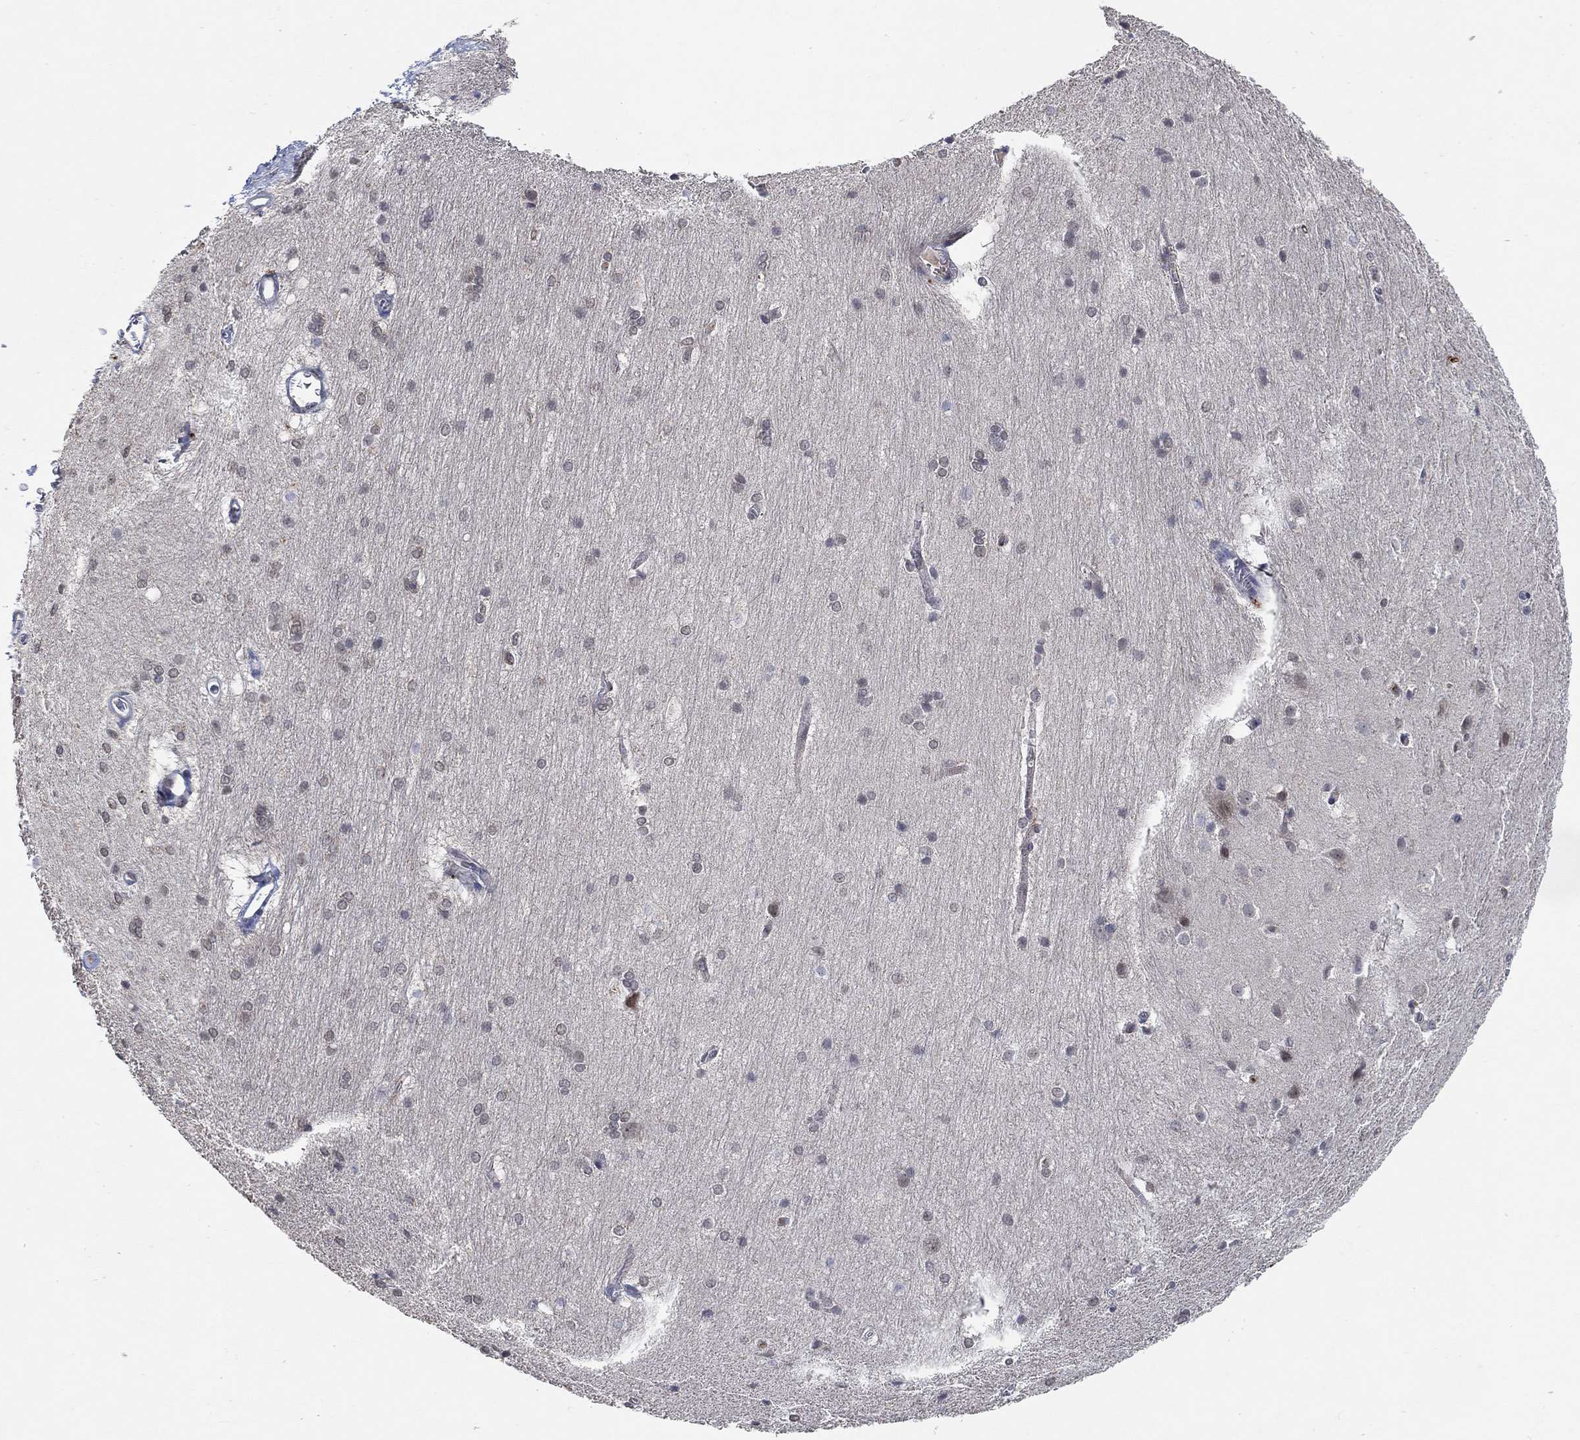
{"staining": {"intensity": "negative", "quantity": "none", "location": "none"}, "tissue": "hippocampus", "cell_type": "Glial cells", "image_type": "normal", "snomed": [{"axis": "morphology", "description": "Normal tissue, NOS"}, {"axis": "topography", "description": "Cerebral cortex"}, {"axis": "topography", "description": "Hippocampus"}], "caption": "Image shows no protein positivity in glial cells of unremarkable hippocampus.", "gene": "THAP8", "patient": {"sex": "female", "age": 19}}